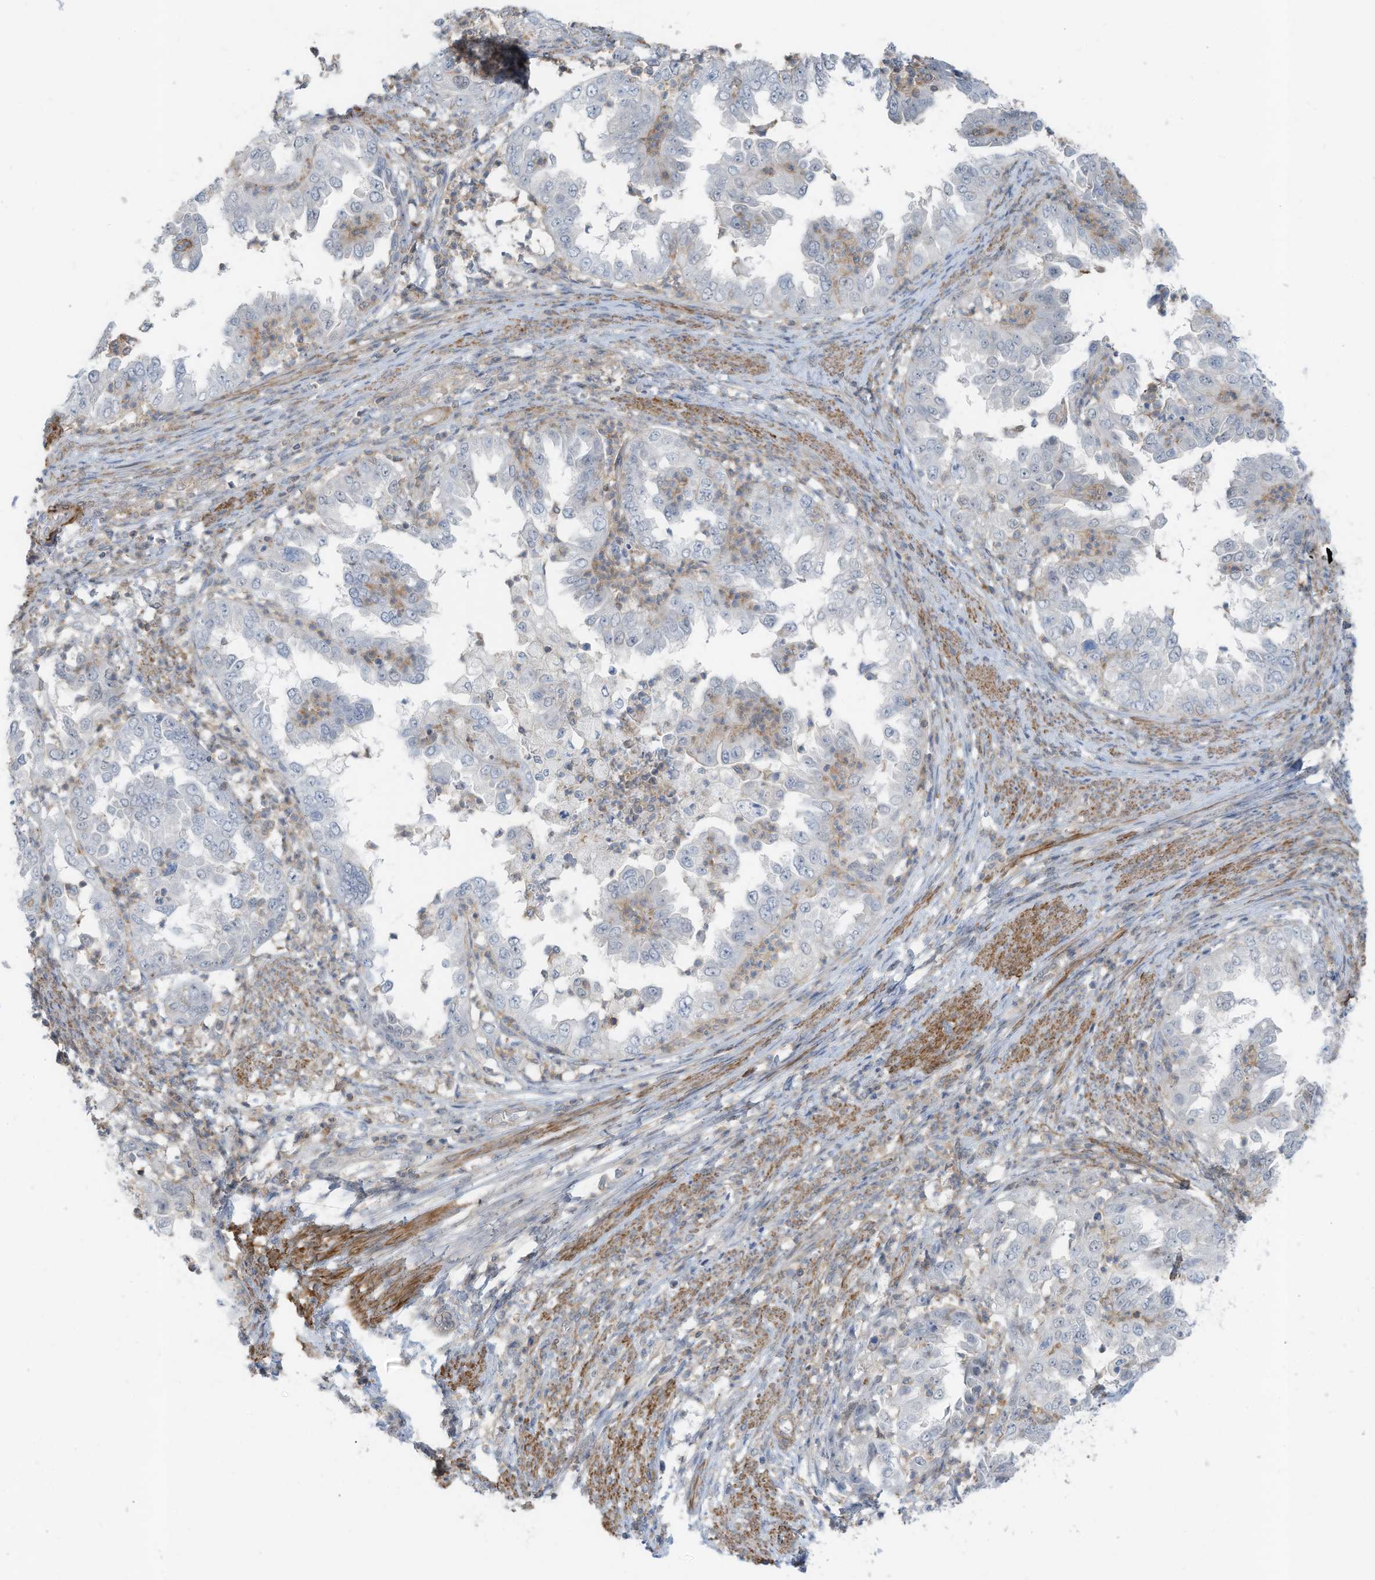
{"staining": {"intensity": "negative", "quantity": "none", "location": "none"}, "tissue": "endometrial cancer", "cell_type": "Tumor cells", "image_type": "cancer", "snomed": [{"axis": "morphology", "description": "Adenocarcinoma, NOS"}, {"axis": "topography", "description": "Endometrium"}], "caption": "The IHC histopathology image has no significant positivity in tumor cells of endometrial cancer tissue. (Brightfield microscopy of DAB immunohistochemistry at high magnification).", "gene": "ZNF846", "patient": {"sex": "female", "age": 85}}